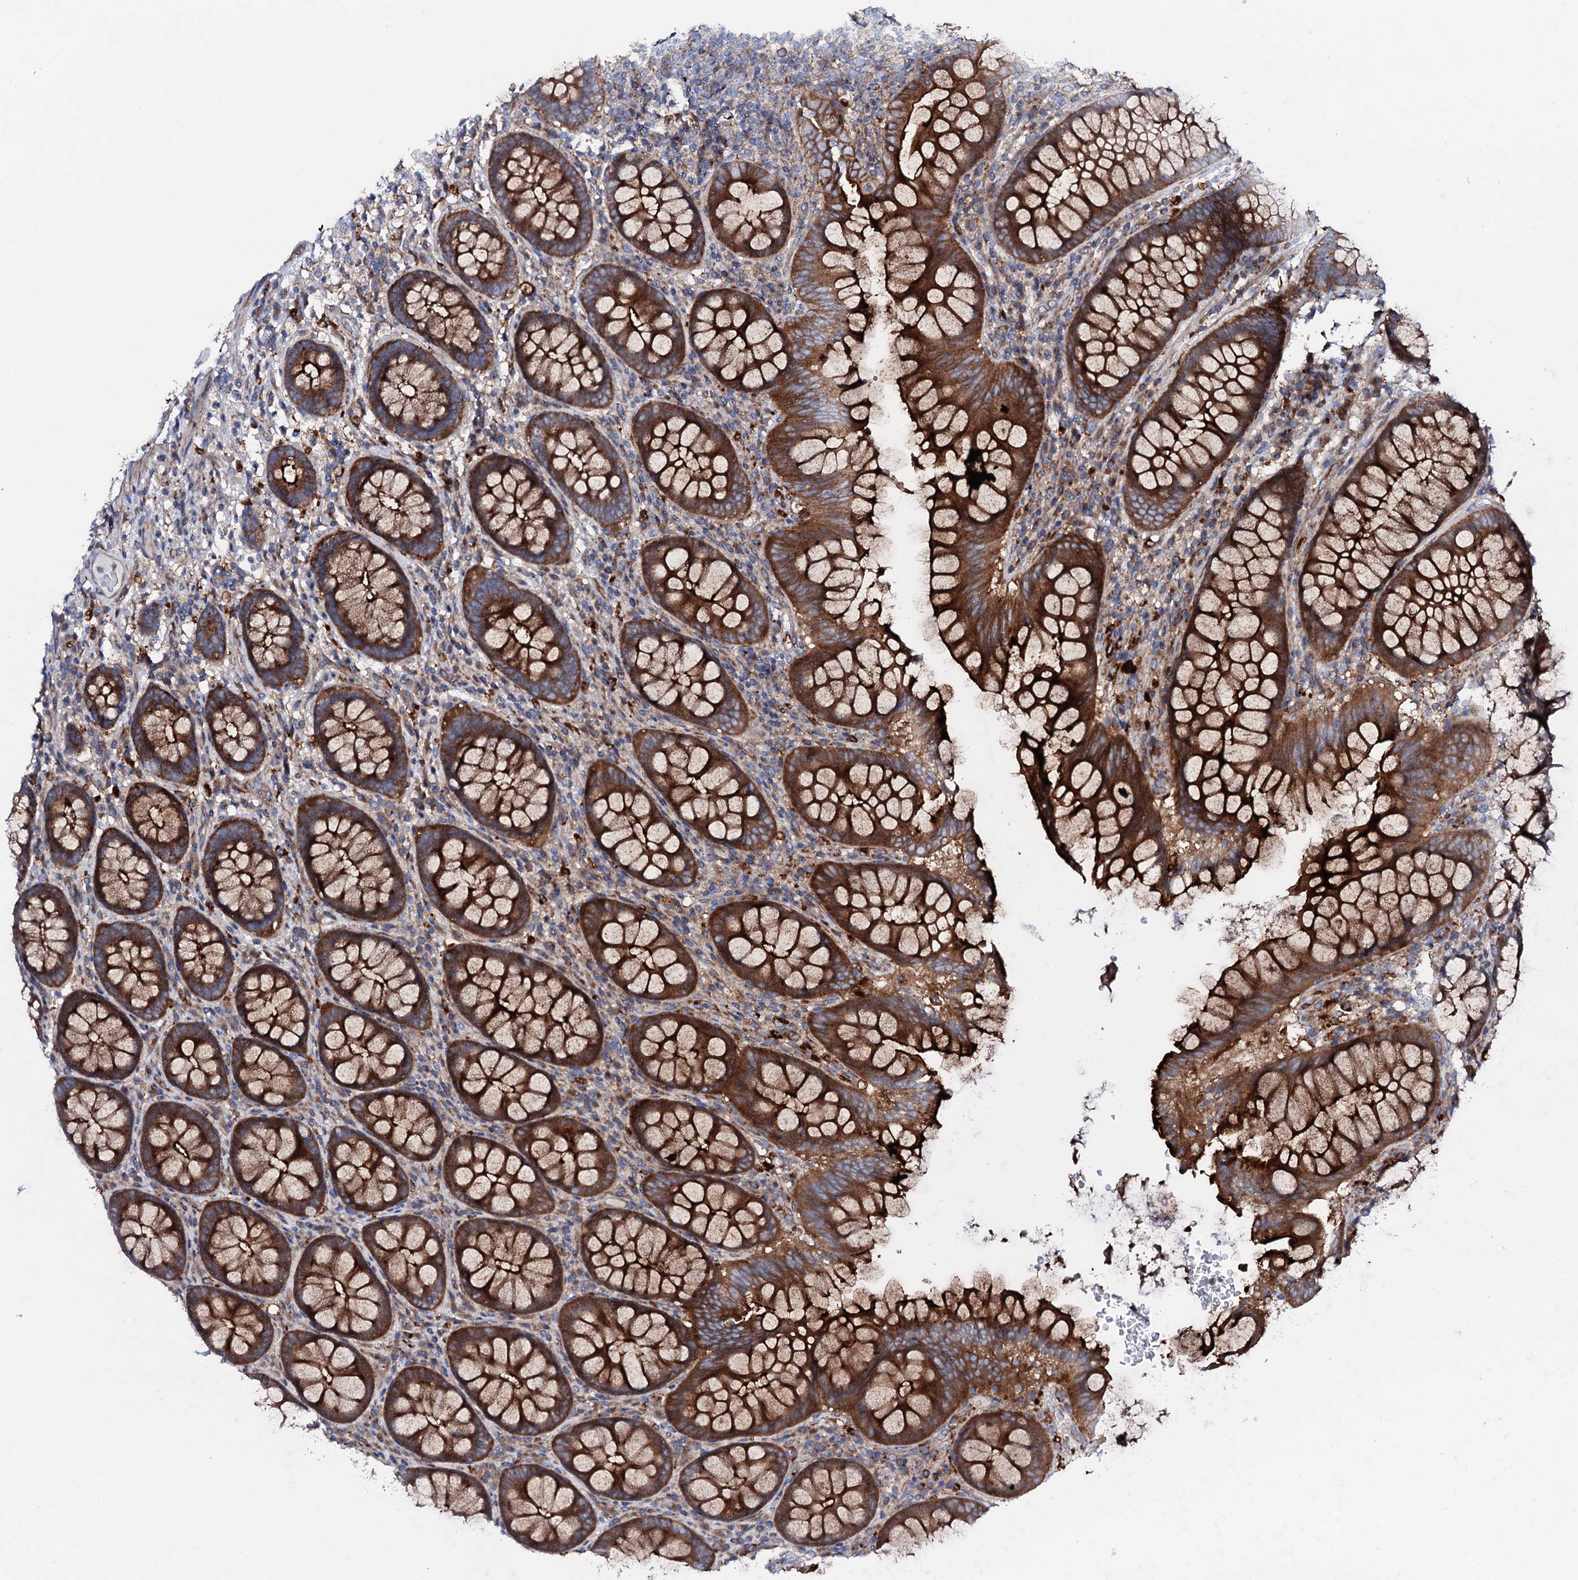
{"staining": {"intensity": "strong", "quantity": ">75%", "location": "cytoplasmic/membranous"}, "tissue": "colon", "cell_type": "Glandular cells", "image_type": "normal", "snomed": [{"axis": "morphology", "description": "Normal tissue, NOS"}, {"axis": "topography", "description": "Colon"}], "caption": "This is a photomicrograph of IHC staining of benign colon, which shows strong staining in the cytoplasmic/membranous of glandular cells.", "gene": "P2RX4", "patient": {"sex": "female", "age": 79}}